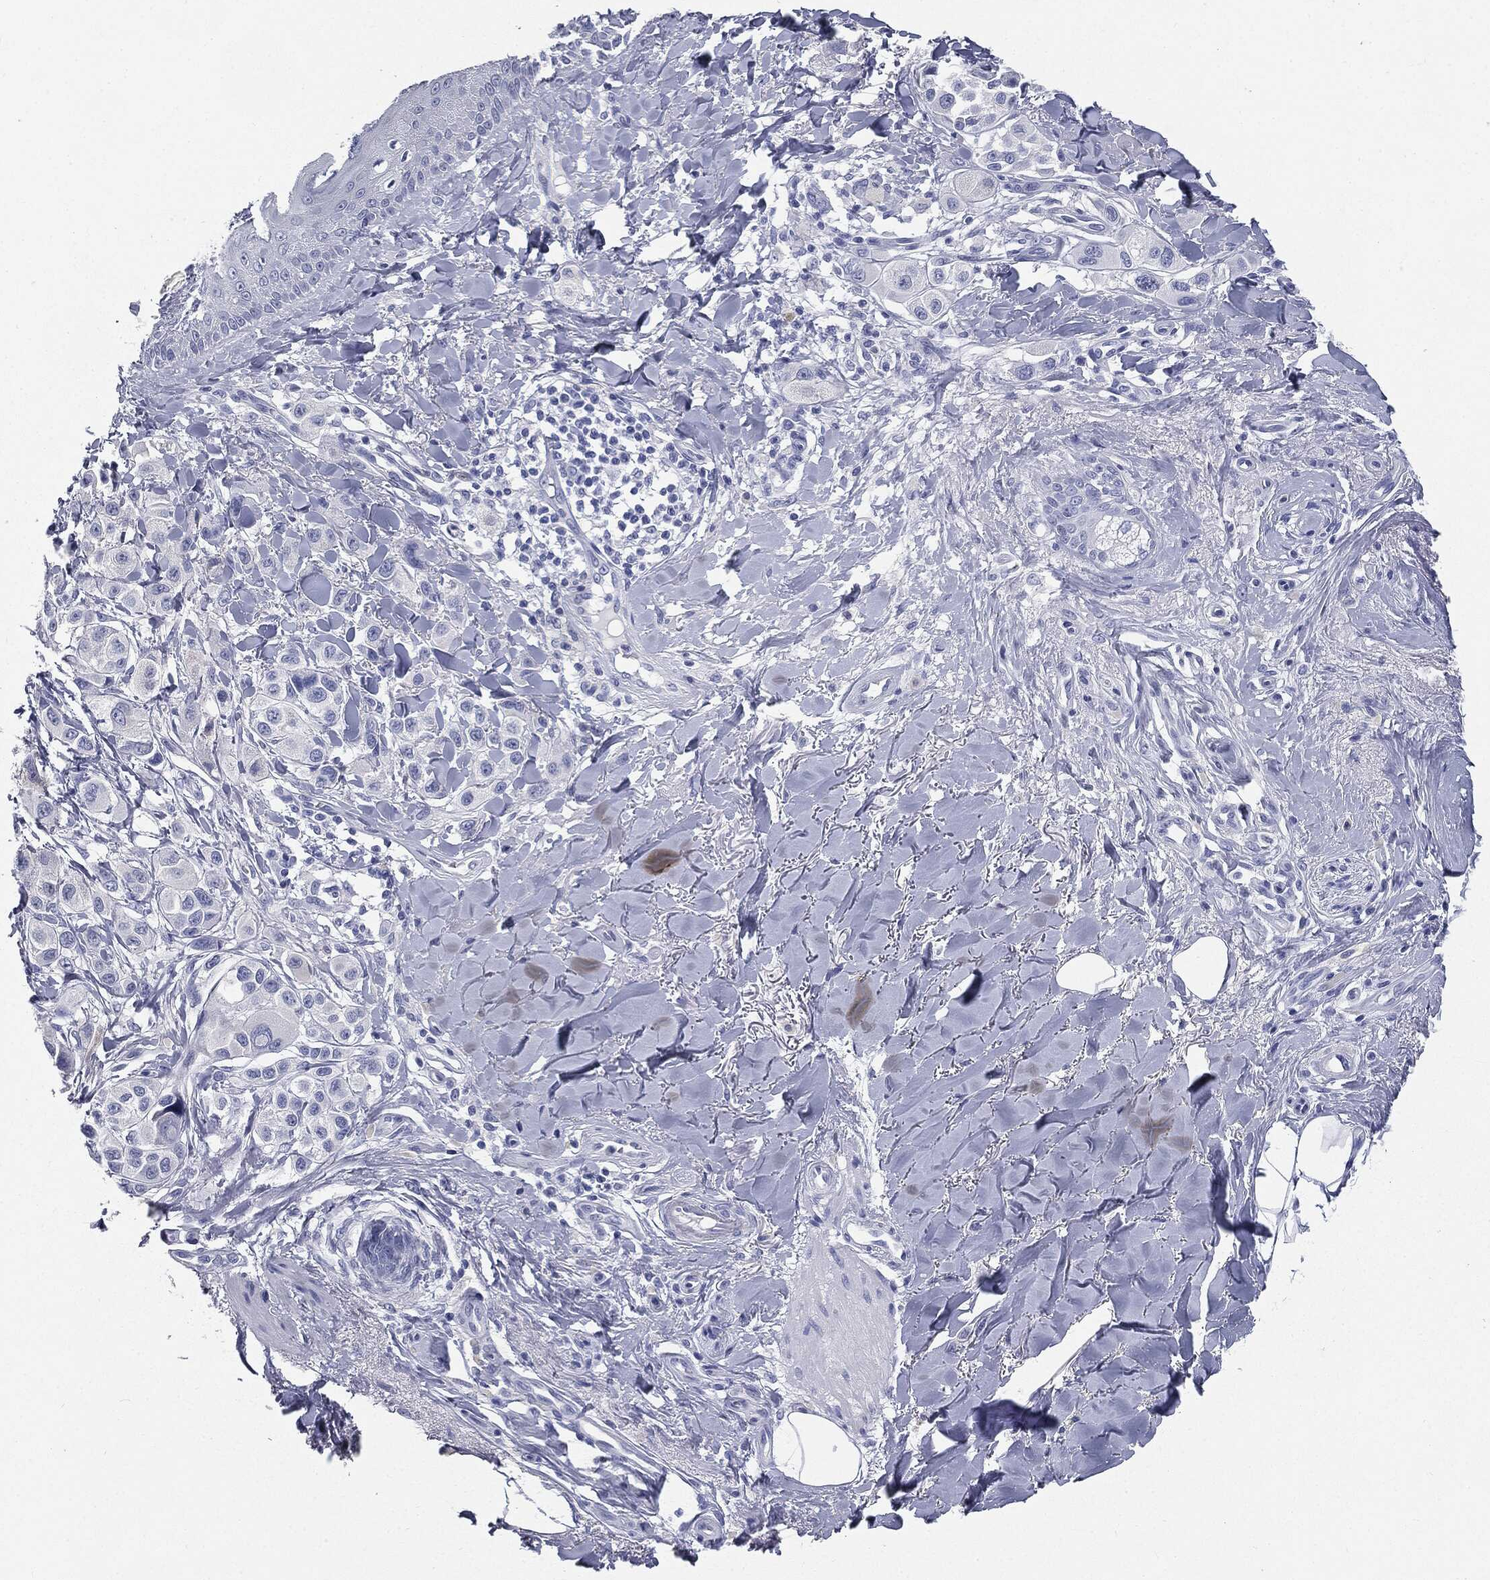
{"staining": {"intensity": "negative", "quantity": "none", "location": "none"}, "tissue": "melanoma", "cell_type": "Tumor cells", "image_type": "cancer", "snomed": [{"axis": "morphology", "description": "Malignant melanoma, NOS"}, {"axis": "topography", "description": "Skin"}], "caption": "Immunohistochemistry (IHC) histopathology image of melanoma stained for a protein (brown), which demonstrates no staining in tumor cells.", "gene": "CUZD1", "patient": {"sex": "male", "age": 57}}